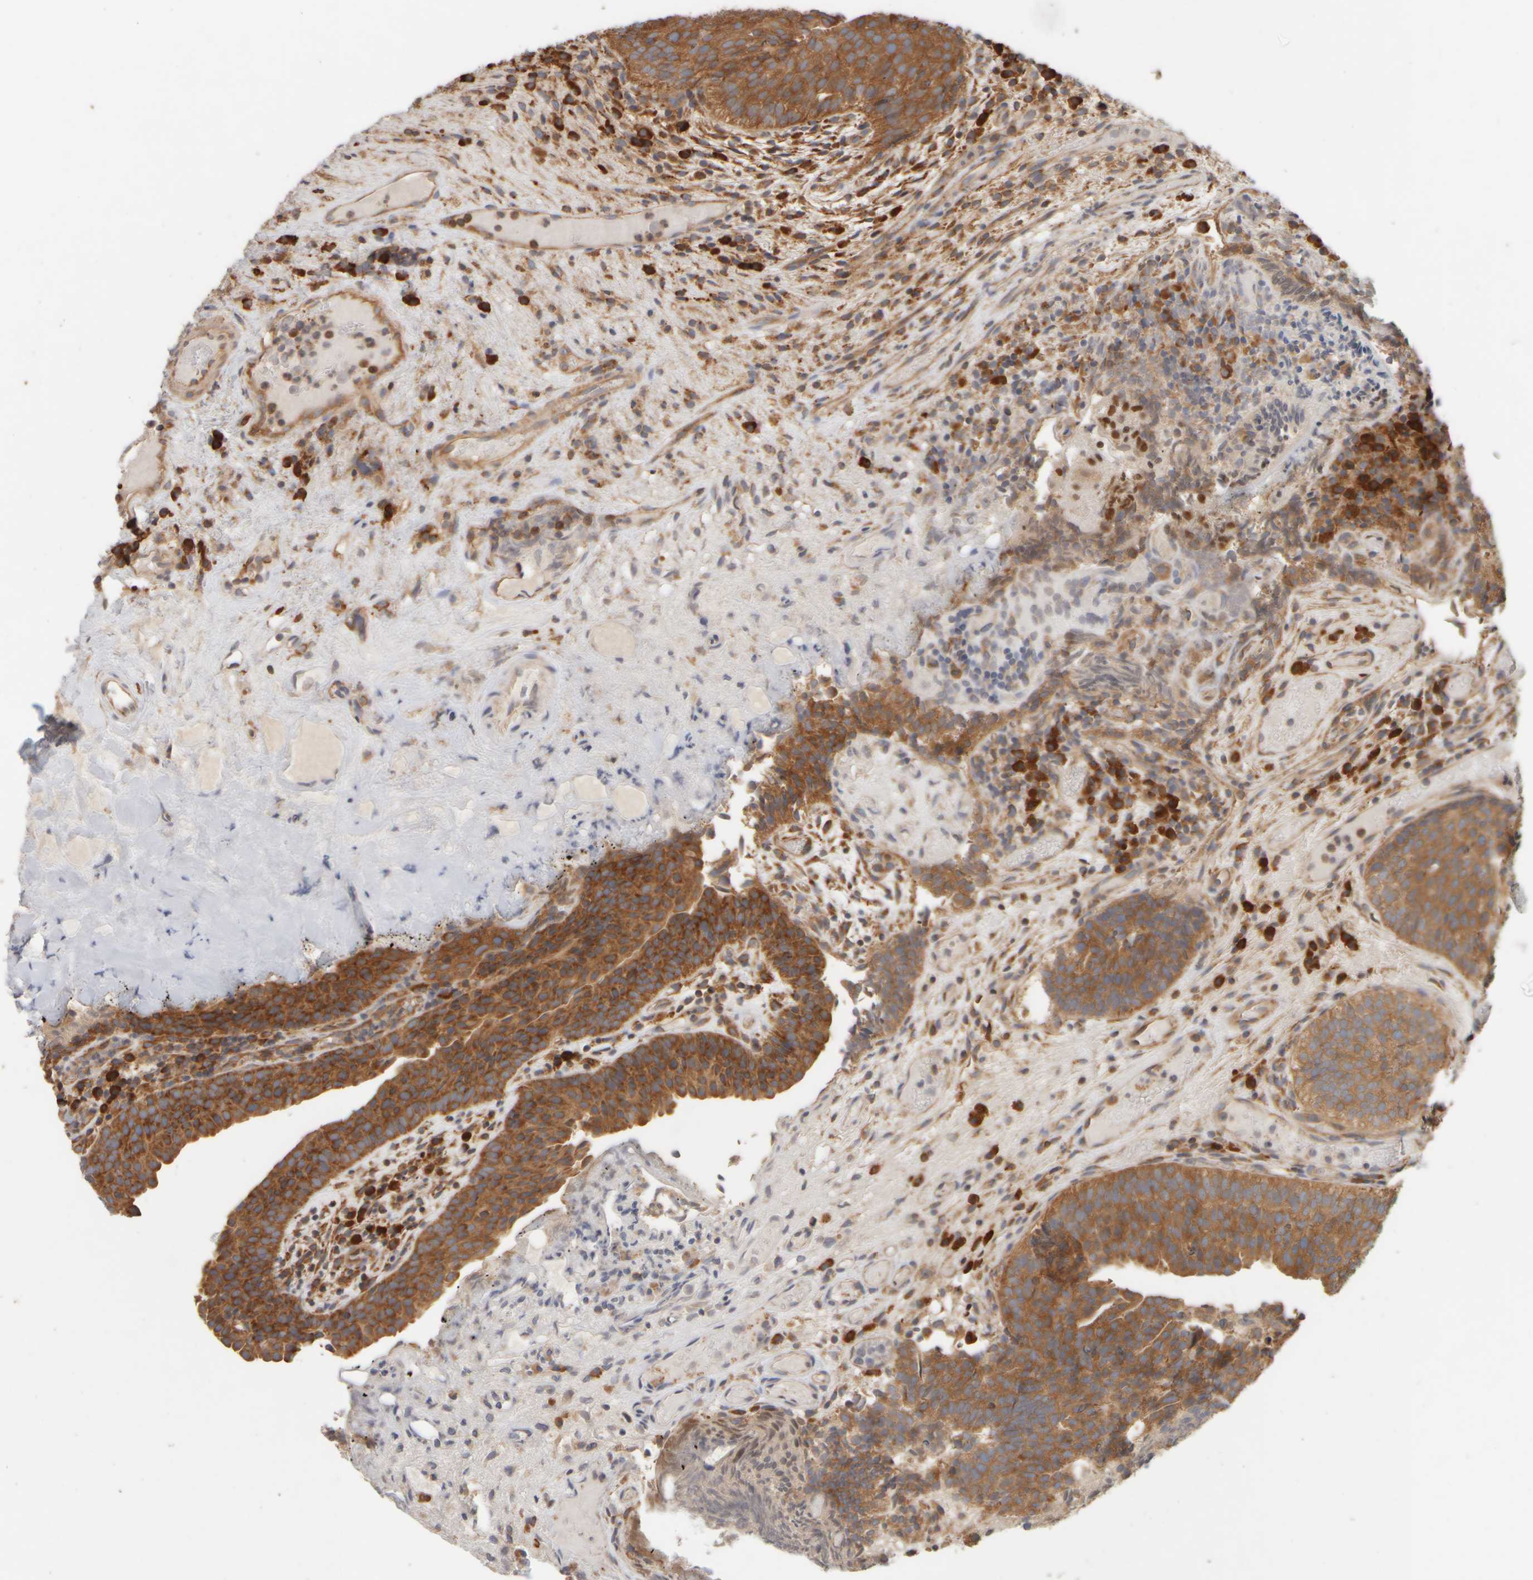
{"staining": {"intensity": "strong", "quantity": ">75%", "location": "cytoplasmic/membranous"}, "tissue": "urothelial cancer", "cell_type": "Tumor cells", "image_type": "cancer", "snomed": [{"axis": "morphology", "description": "Urothelial carcinoma, Low grade"}, {"axis": "topography", "description": "Urinary bladder"}], "caption": "Brown immunohistochemical staining in urothelial cancer displays strong cytoplasmic/membranous positivity in approximately >75% of tumor cells.", "gene": "EIF2B3", "patient": {"sex": "male", "age": 86}}